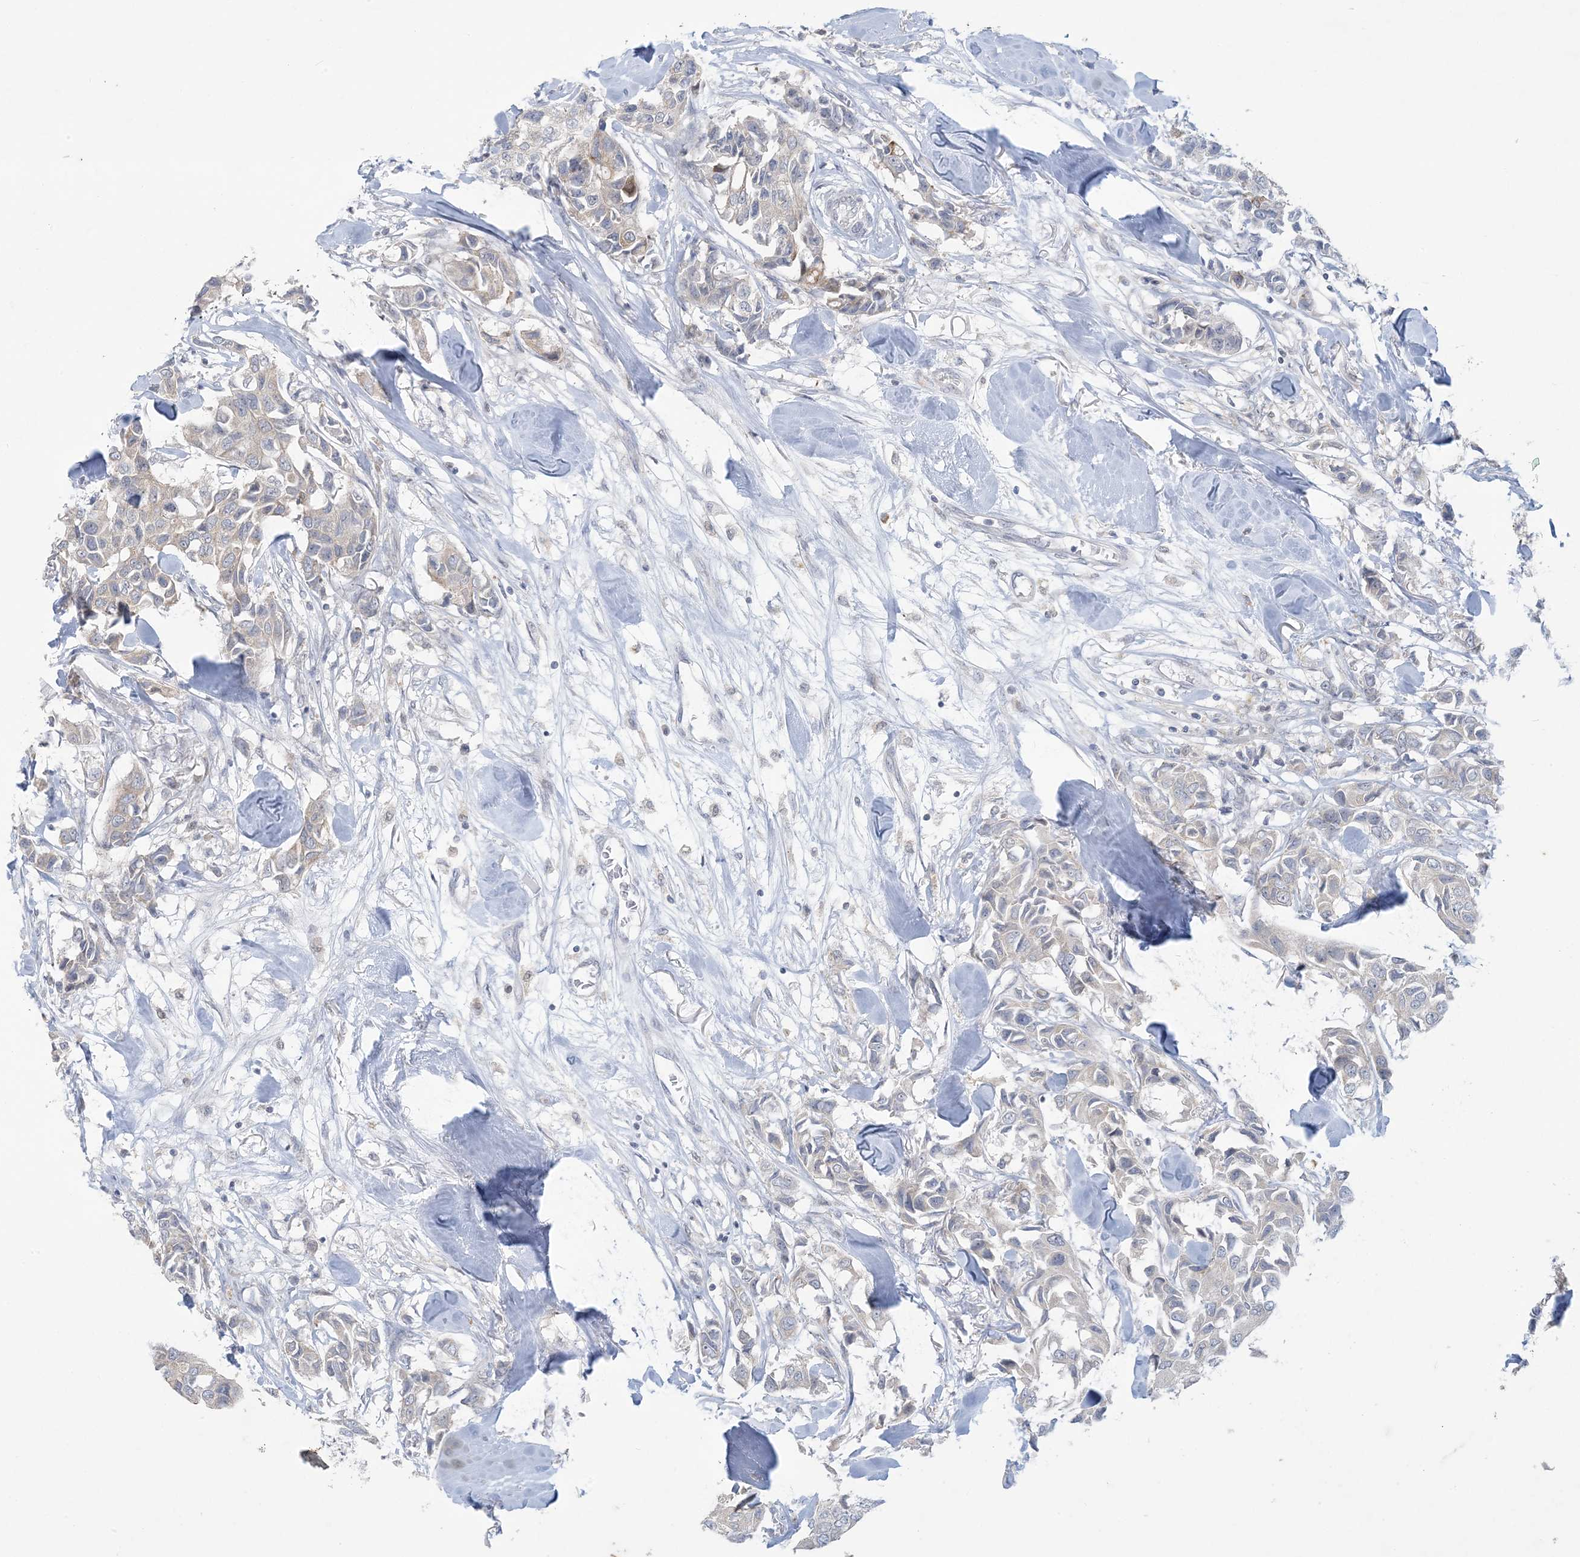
{"staining": {"intensity": "negative", "quantity": "none", "location": "none"}, "tissue": "breast cancer", "cell_type": "Tumor cells", "image_type": "cancer", "snomed": [{"axis": "morphology", "description": "Duct carcinoma"}, {"axis": "topography", "description": "Breast"}], "caption": "High power microscopy histopathology image of an immunohistochemistry (IHC) histopathology image of breast cancer (invasive ductal carcinoma), revealing no significant staining in tumor cells. The staining was performed using DAB (3,3'-diaminobenzidine) to visualize the protein expression in brown, while the nuclei were stained in blue with hematoxylin (Magnification: 20x).", "gene": "KIF3A", "patient": {"sex": "female", "age": 80}}